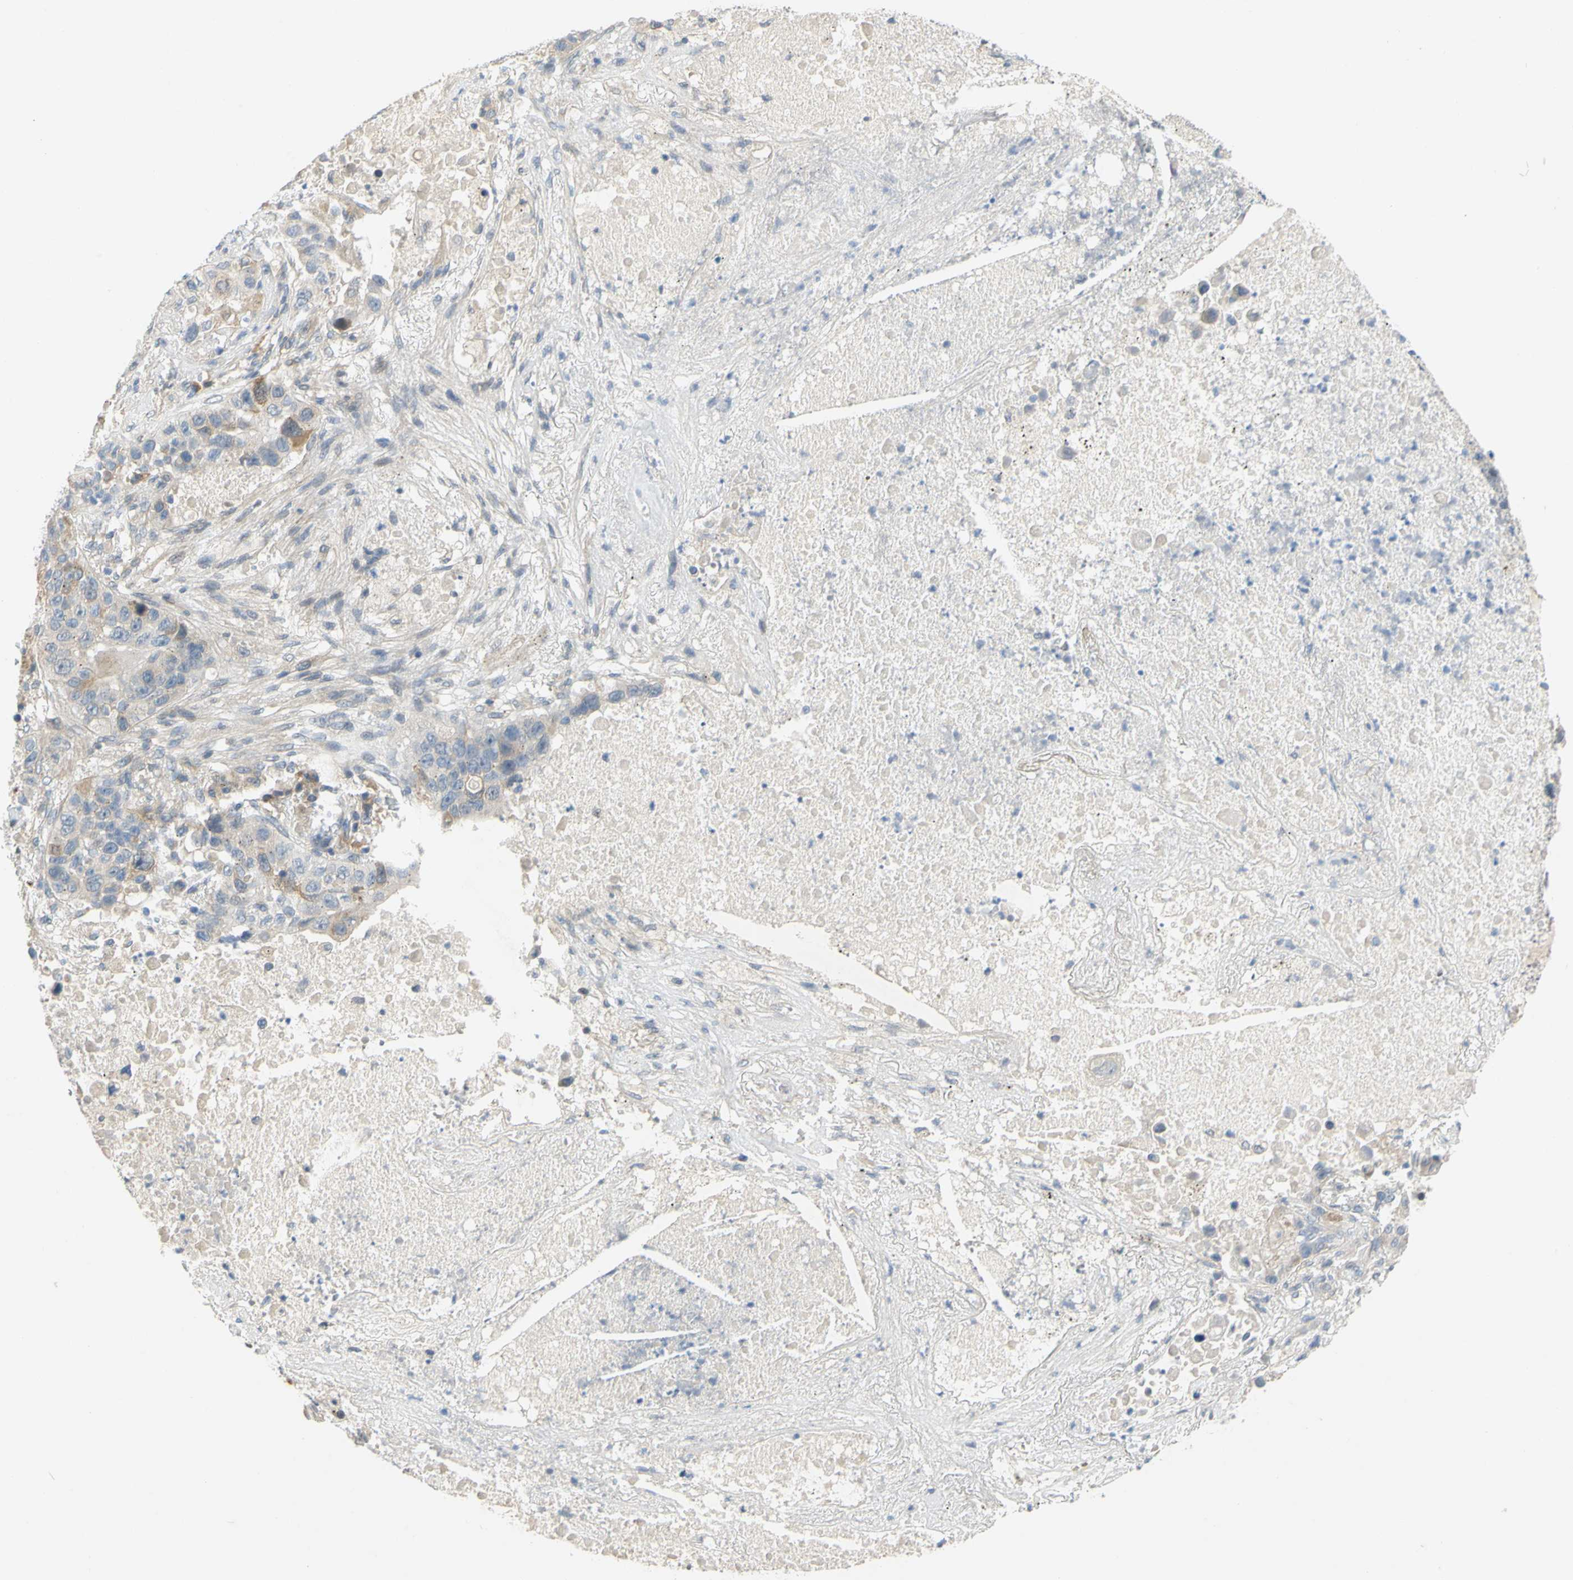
{"staining": {"intensity": "moderate", "quantity": "<25%", "location": "cytoplasmic/membranous"}, "tissue": "lung cancer", "cell_type": "Tumor cells", "image_type": "cancer", "snomed": [{"axis": "morphology", "description": "Squamous cell carcinoma, NOS"}, {"axis": "topography", "description": "Lung"}], "caption": "This micrograph demonstrates lung cancer (squamous cell carcinoma) stained with IHC to label a protein in brown. The cytoplasmic/membranous of tumor cells show moderate positivity for the protein. Nuclei are counter-stained blue.", "gene": "CCNB2", "patient": {"sex": "male", "age": 57}}